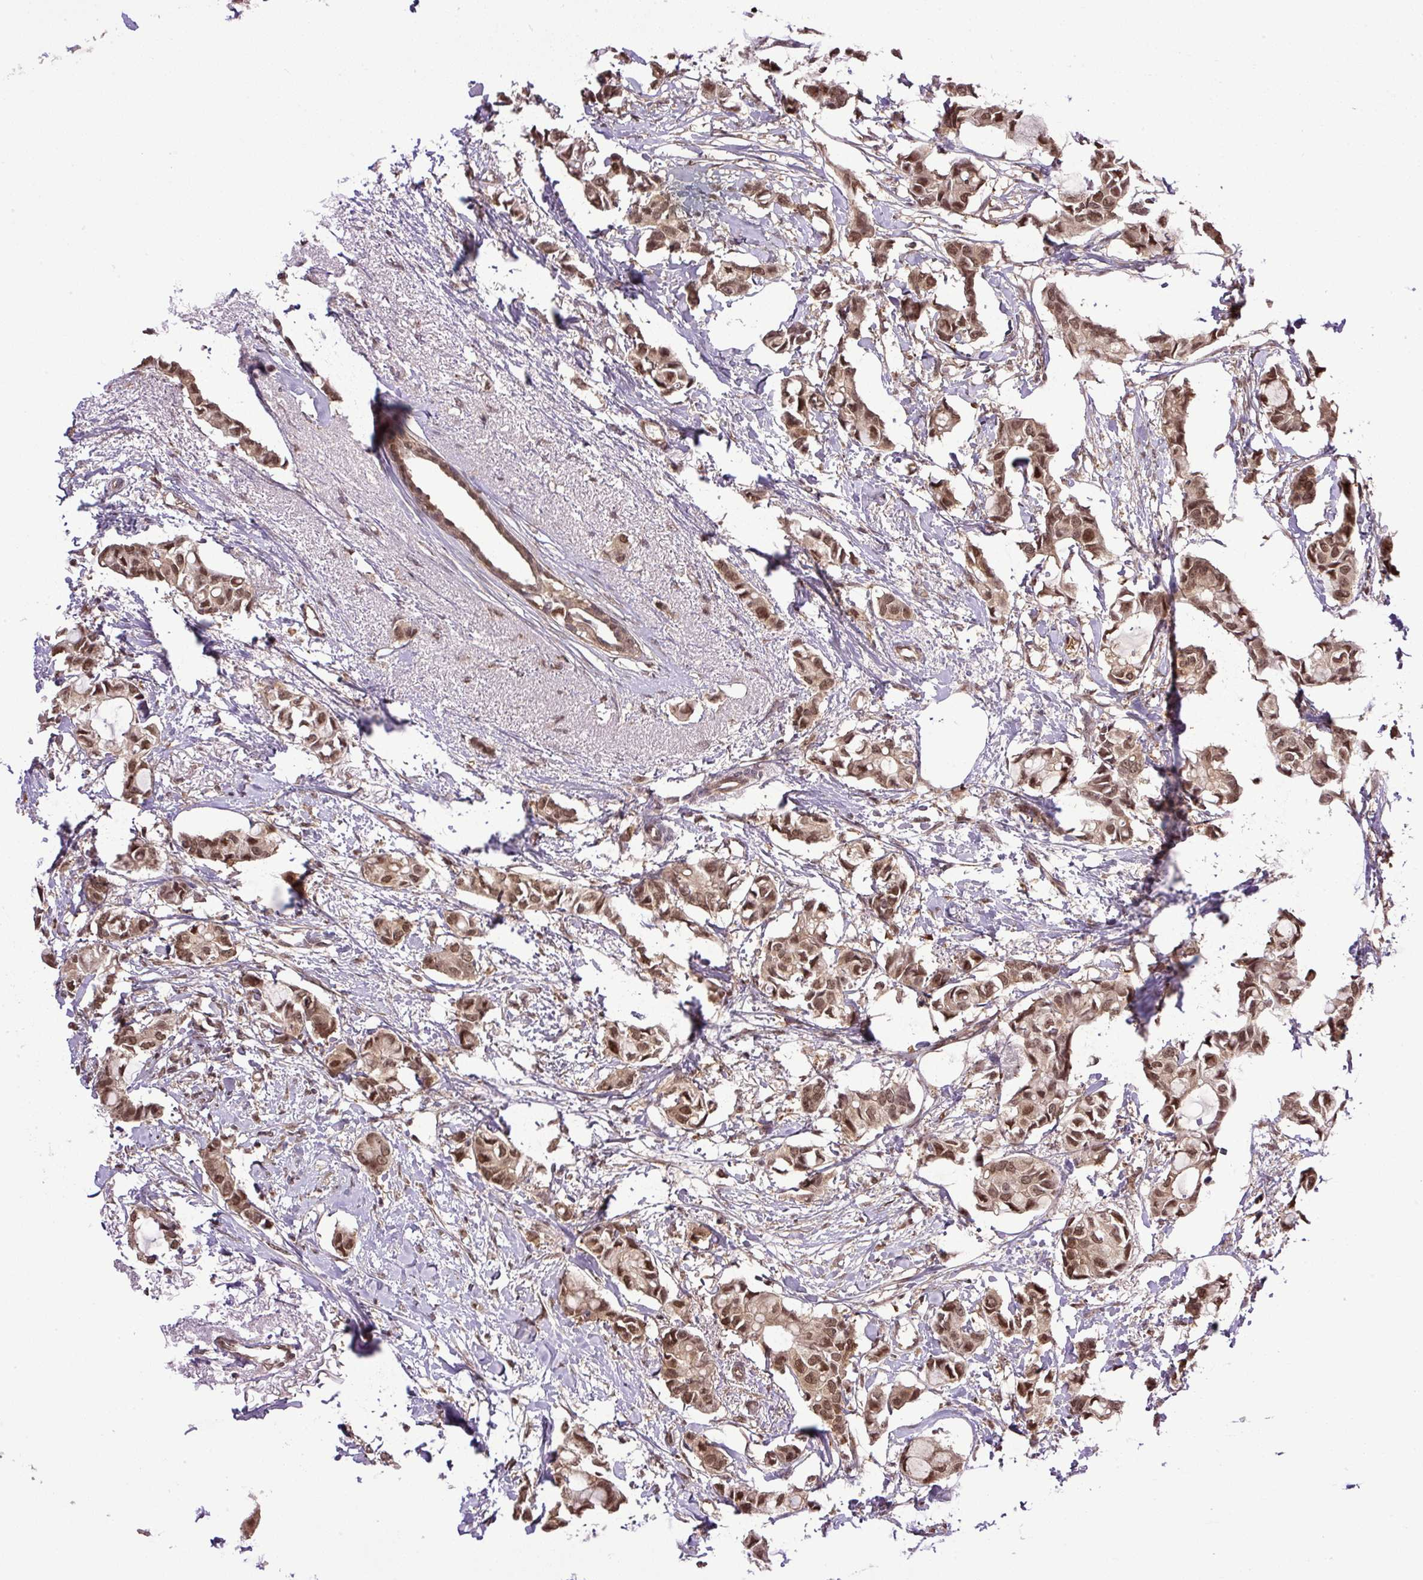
{"staining": {"intensity": "moderate", "quantity": ">75%", "location": "nuclear"}, "tissue": "breast cancer", "cell_type": "Tumor cells", "image_type": "cancer", "snomed": [{"axis": "morphology", "description": "Duct carcinoma"}, {"axis": "topography", "description": "Breast"}], "caption": "Tumor cells exhibit medium levels of moderate nuclear staining in about >75% of cells in human breast cancer.", "gene": "SGTA", "patient": {"sex": "female", "age": 73}}